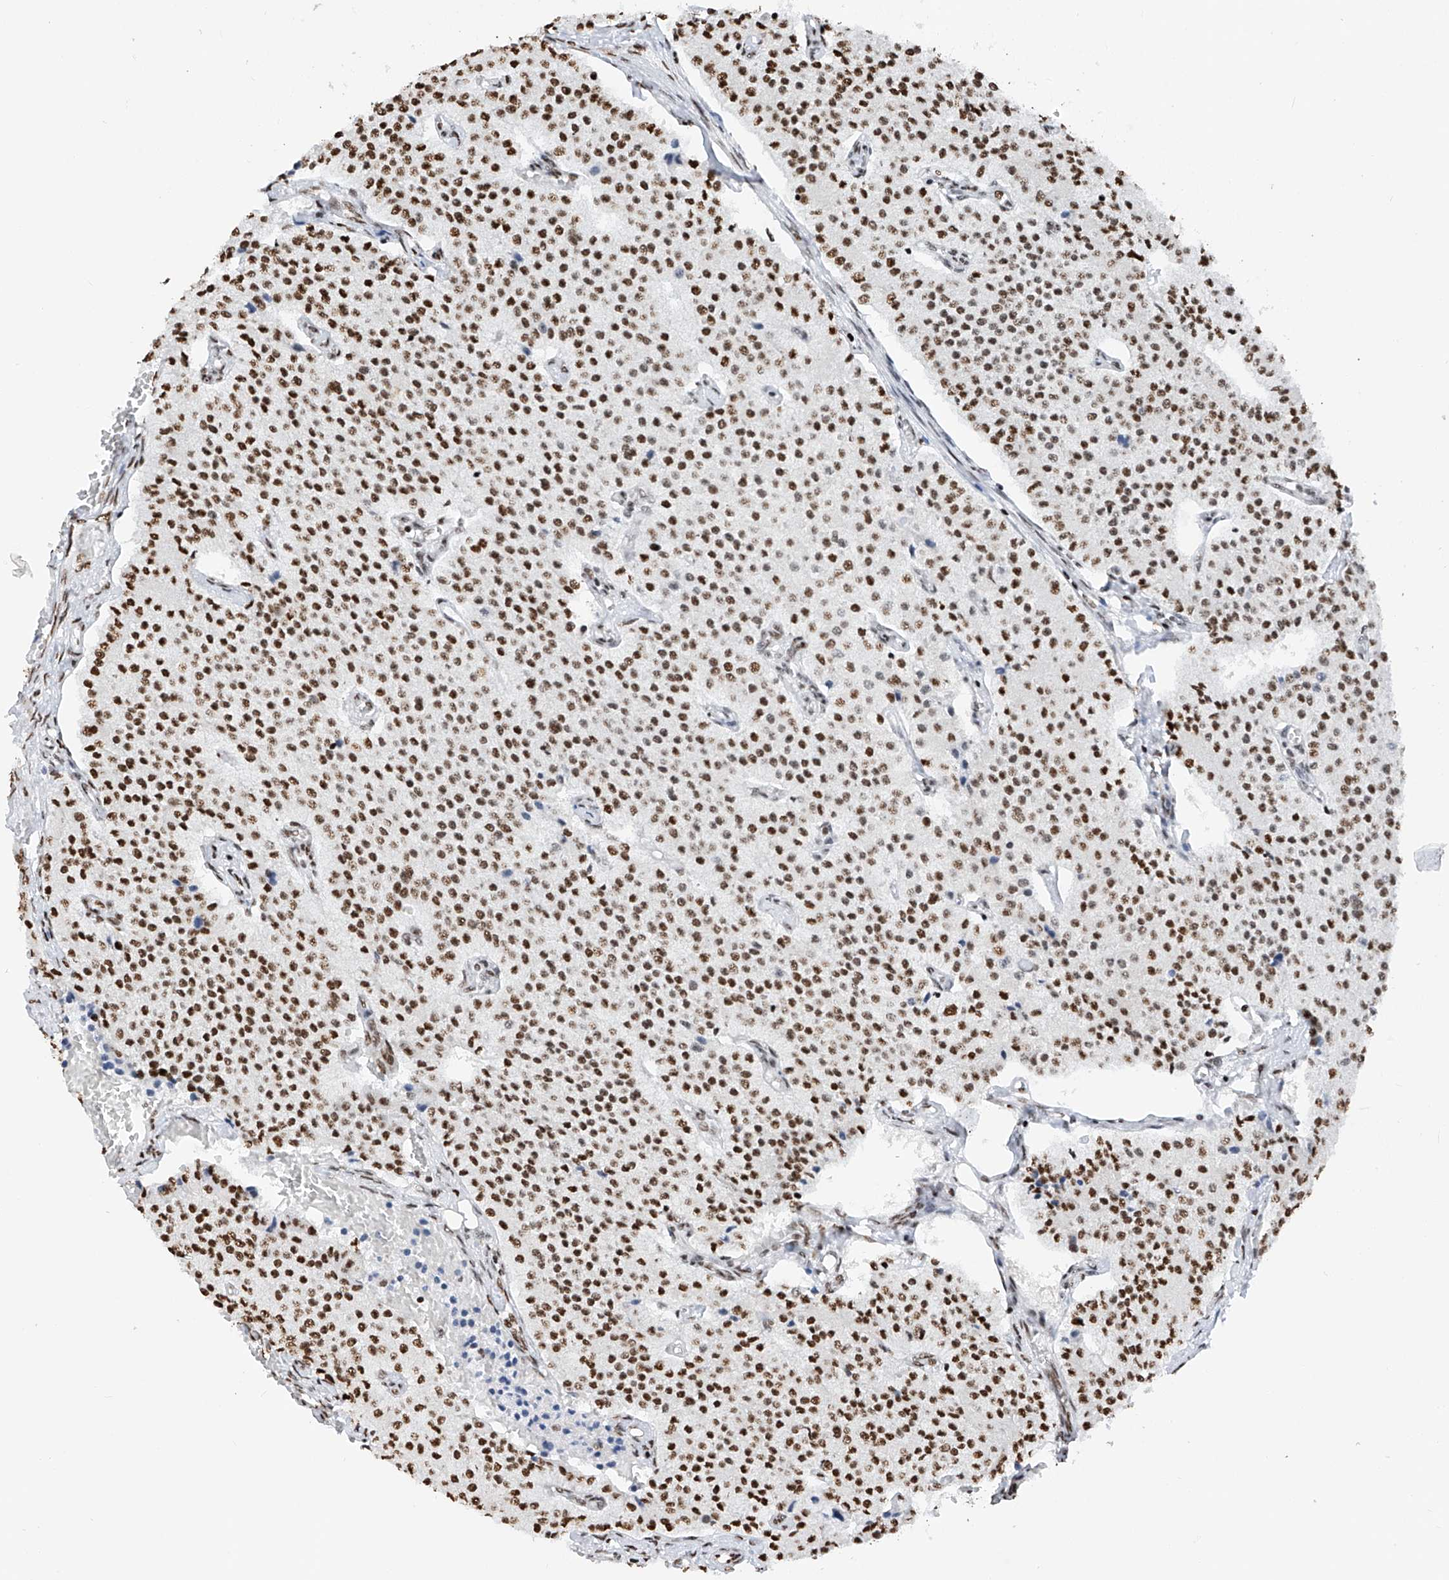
{"staining": {"intensity": "strong", "quantity": ">75%", "location": "nuclear"}, "tissue": "carcinoid", "cell_type": "Tumor cells", "image_type": "cancer", "snomed": [{"axis": "morphology", "description": "Carcinoid, malignant, NOS"}, {"axis": "topography", "description": "Colon"}], "caption": "Immunohistochemistry (IHC) staining of carcinoid, which exhibits high levels of strong nuclear staining in approximately >75% of tumor cells indicating strong nuclear protein expression. The staining was performed using DAB (3,3'-diaminobenzidine) (brown) for protein detection and nuclei were counterstained in hematoxylin (blue).", "gene": "SRSF6", "patient": {"sex": "female", "age": 52}}